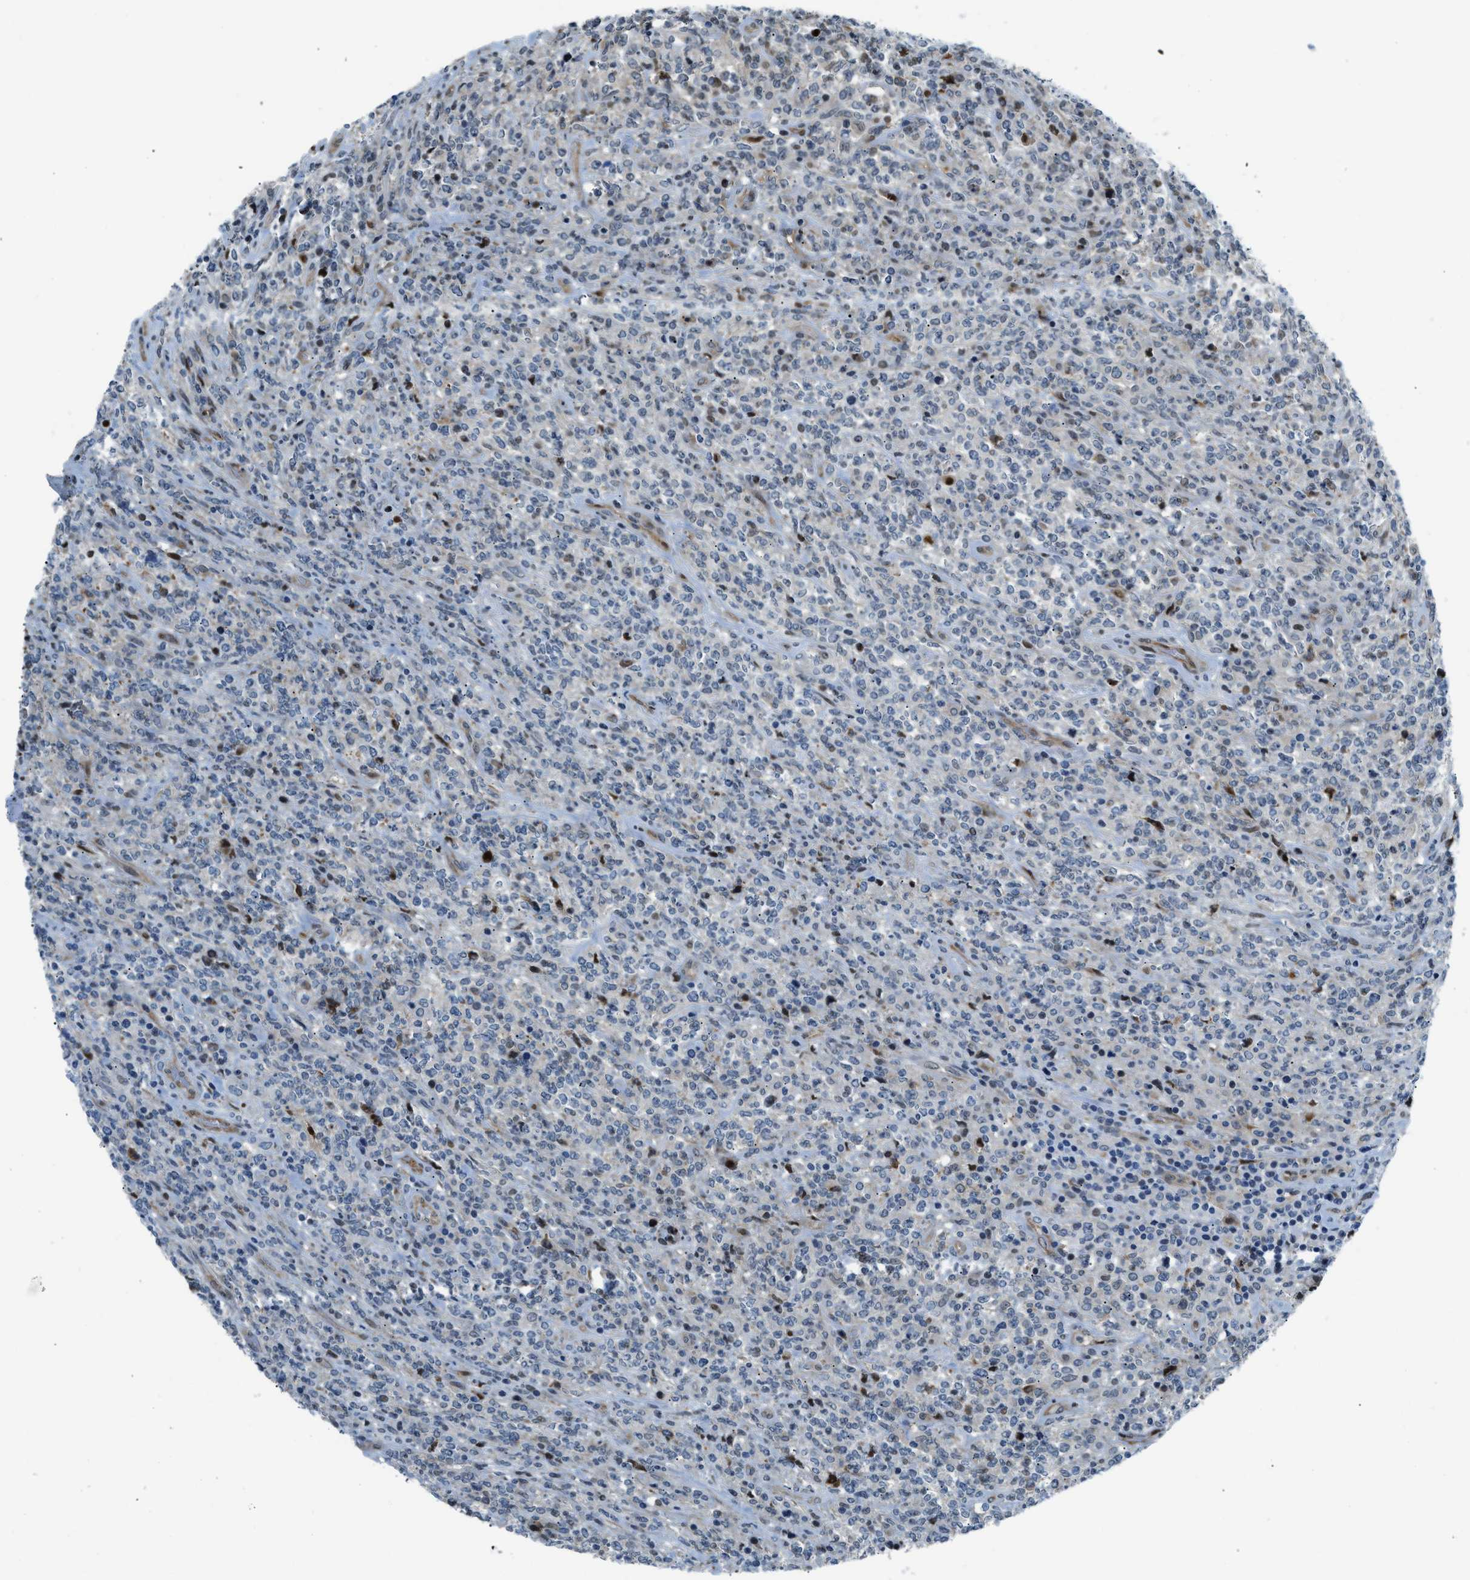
{"staining": {"intensity": "negative", "quantity": "none", "location": "none"}, "tissue": "lymphoma", "cell_type": "Tumor cells", "image_type": "cancer", "snomed": [{"axis": "morphology", "description": "Malignant lymphoma, non-Hodgkin's type, High grade"}, {"axis": "topography", "description": "Soft tissue"}], "caption": "Immunohistochemical staining of human malignant lymphoma, non-Hodgkin's type (high-grade) exhibits no significant positivity in tumor cells.", "gene": "YWHAE", "patient": {"sex": "male", "age": 18}}